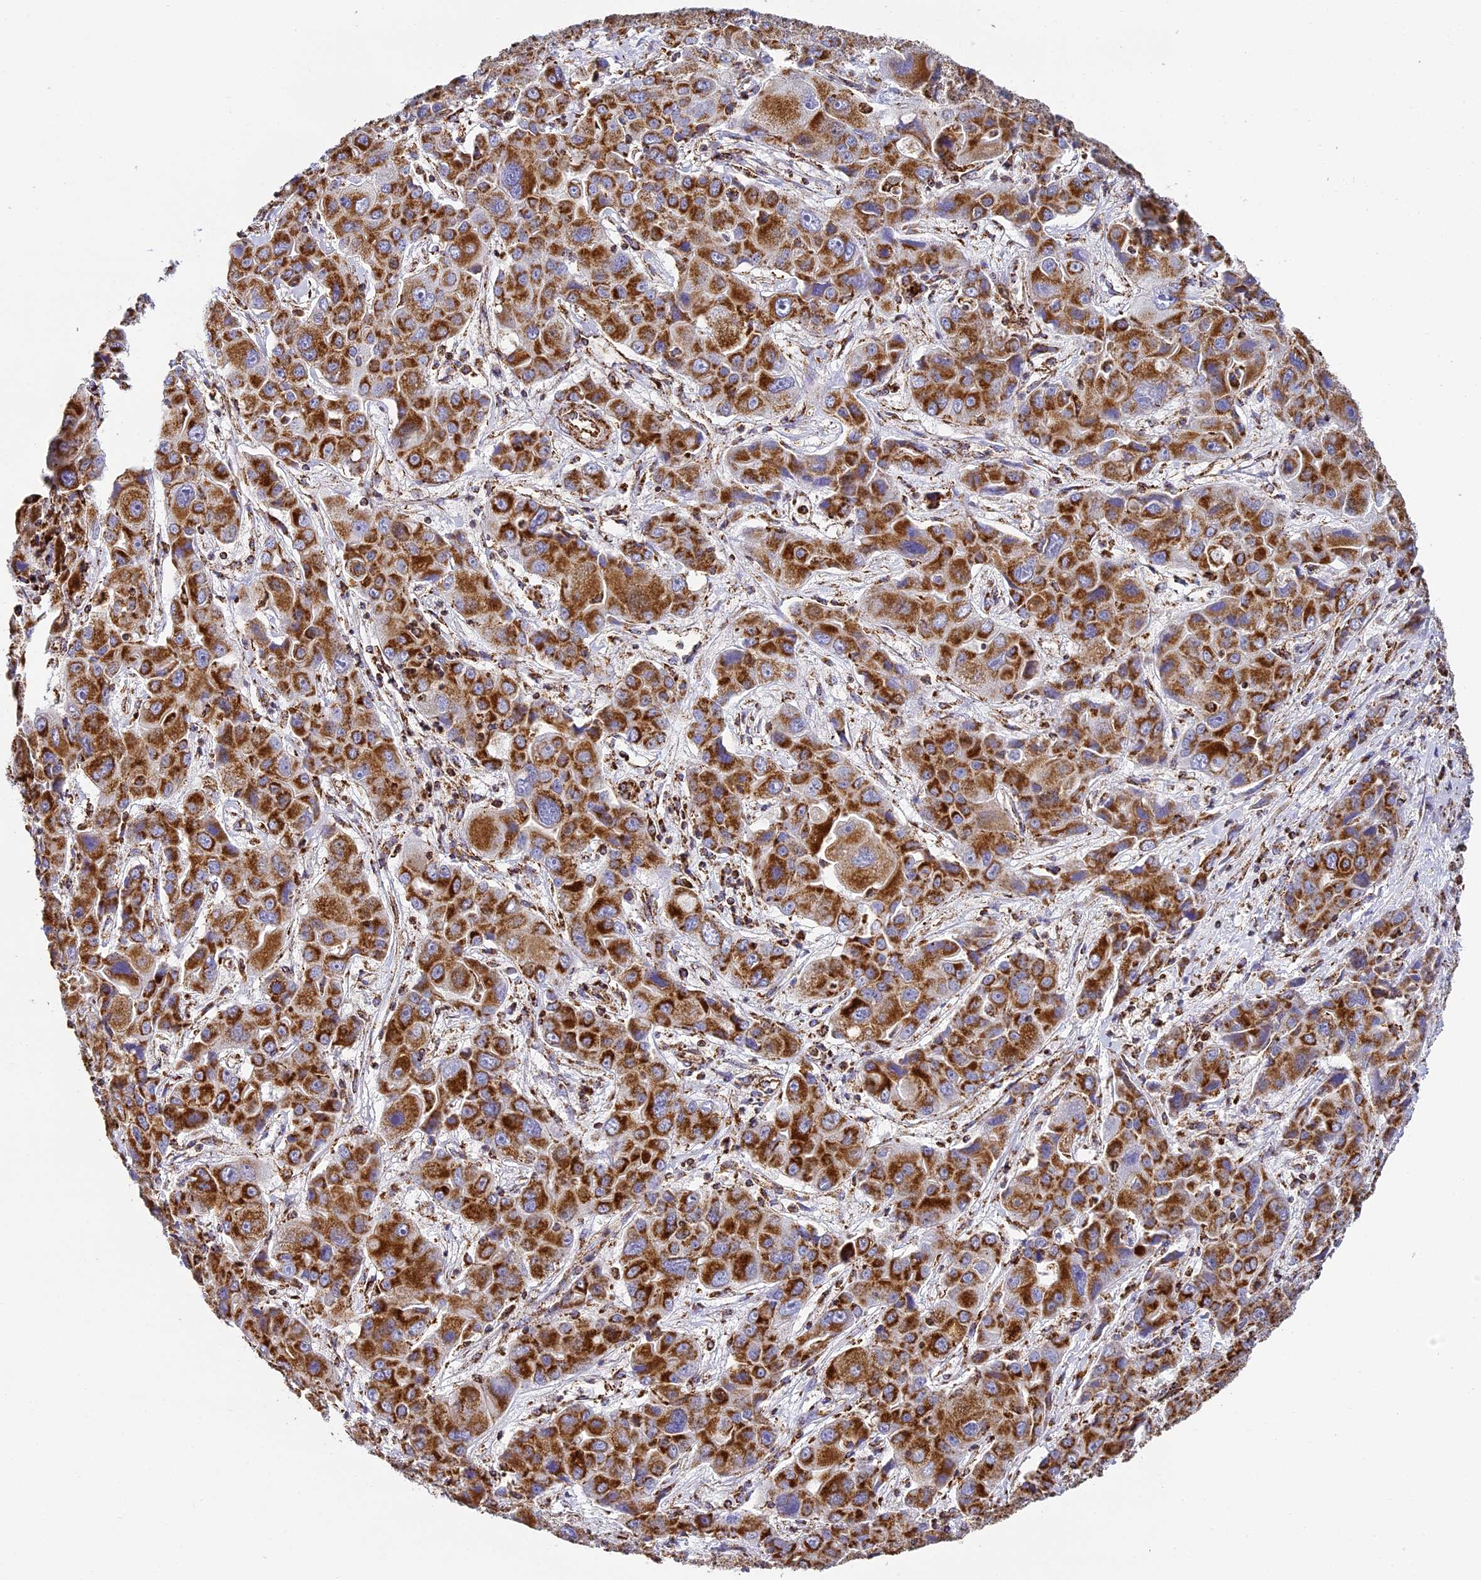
{"staining": {"intensity": "strong", "quantity": ">75%", "location": "cytoplasmic/membranous"}, "tissue": "liver cancer", "cell_type": "Tumor cells", "image_type": "cancer", "snomed": [{"axis": "morphology", "description": "Cholangiocarcinoma"}, {"axis": "topography", "description": "Liver"}], "caption": "Protein staining of liver cancer (cholangiocarcinoma) tissue shows strong cytoplasmic/membranous positivity in approximately >75% of tumor cells. Immunohistochemistry (ihc) stains the protein in brown and the nuclei are stained blue.", "gene": "STK17A", "patient": {"sex": "male", "age": 67}}